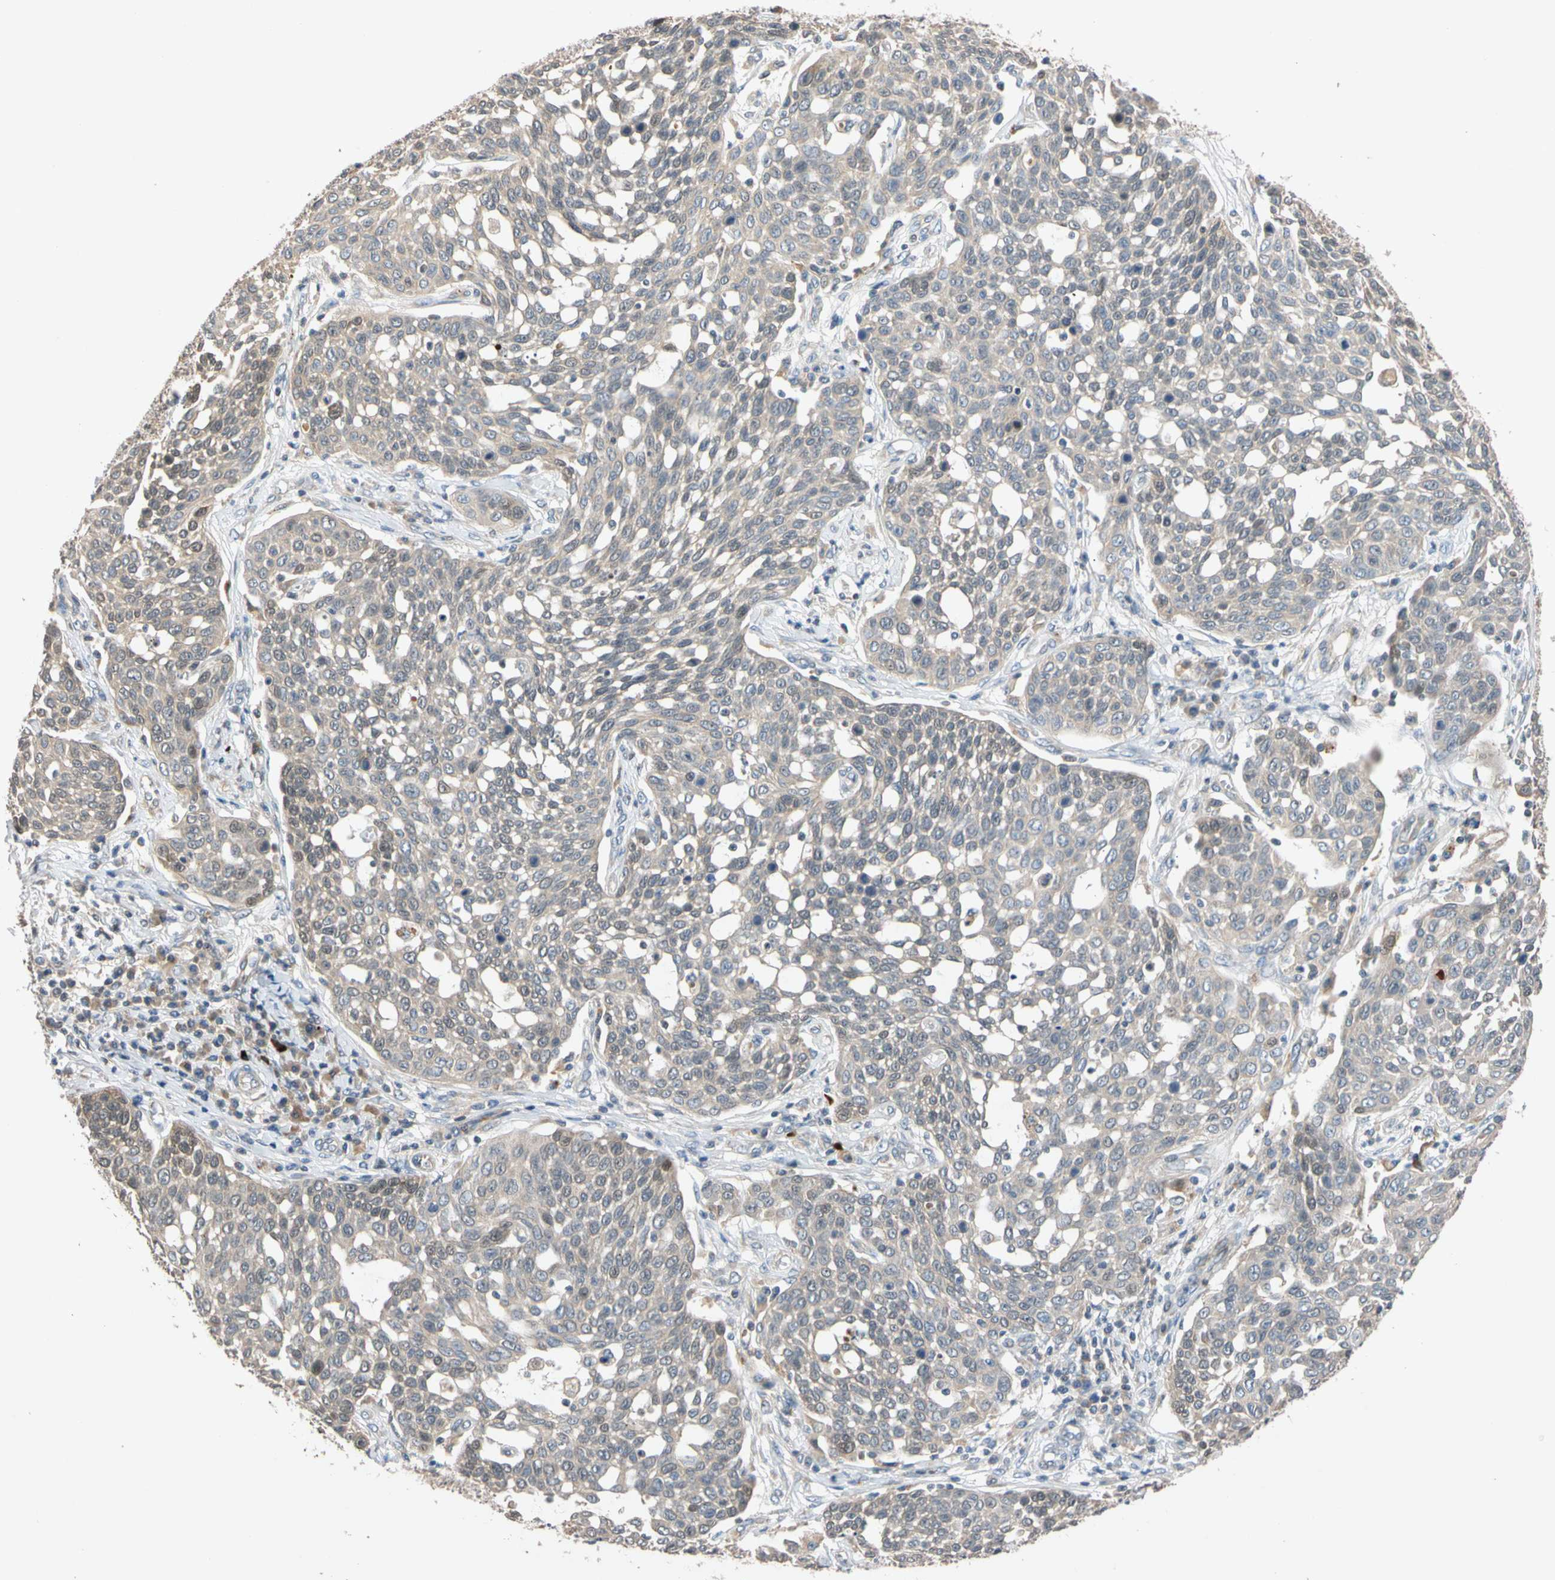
{"staining": {"intensity": "moderate", "quantity": "<25%", "location": "cytoplasmic/membranous"}, "tissue": "cervical cancer", "cell_type": "Tumor cells", "image_type": "cancer", "snomed": [{"axis": "morphology", "description": "Squamous cell carcinoma, NOS"}, {"axis": "topography", "description": "Cervix"}], "caption": "Protein analysis of cervical cancer tissue shows moderate cytoplasmic/membranous positivity in approximately <25% of tumor cells. Using DAB (3,3'-diaminobenzidine) (brown) and hematoxylin (blue) stains, captured at high magnification using brightfield microscopy.", "gene": "CNST", "patient": {"sex": "female", "age": 34}}